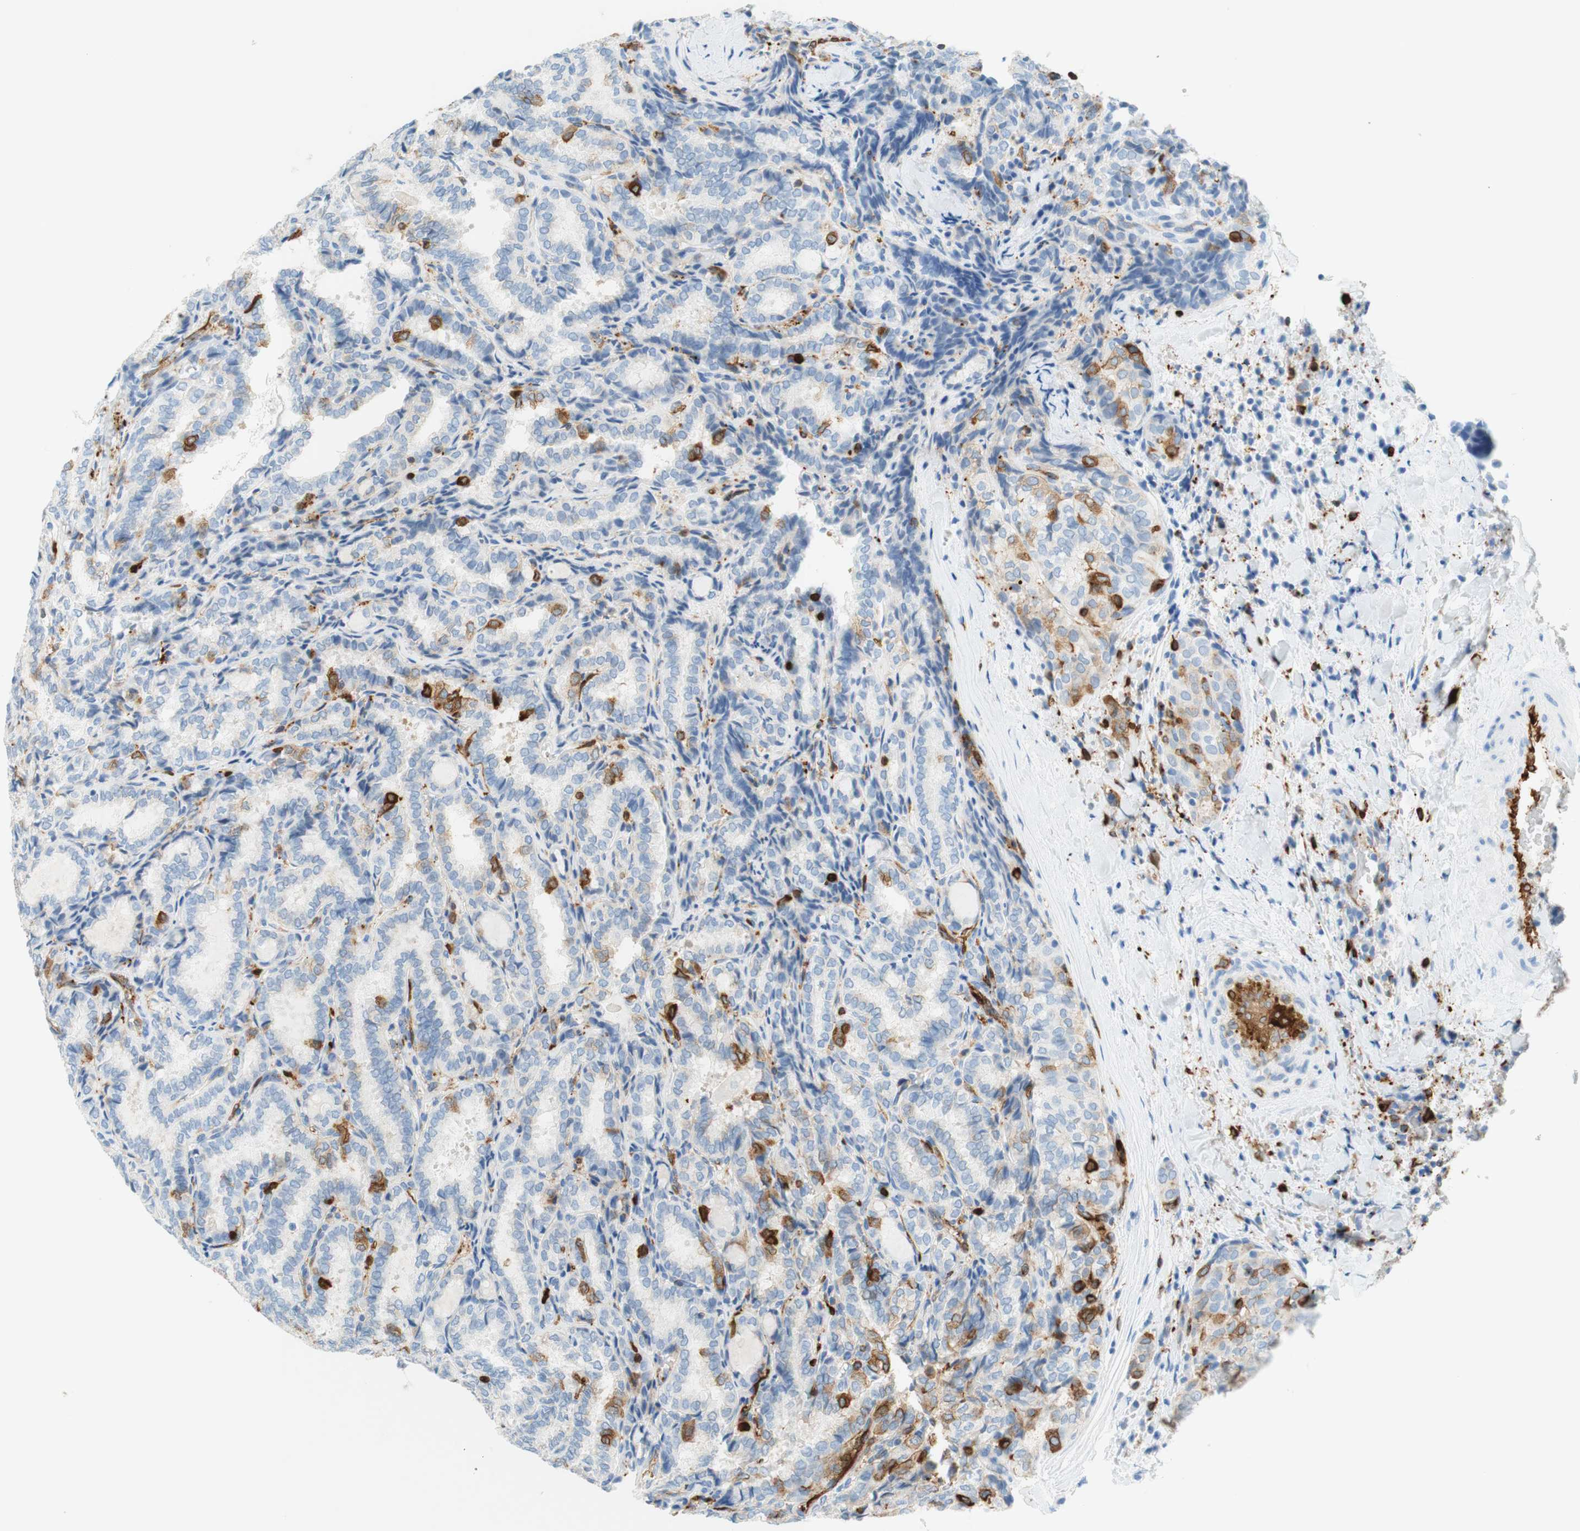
{"staining": {"intensity": "strong", "quantity": "<25%", "location": "cytoplasmic/membranous"}, "tissue": "thyroid cancer", "cell_type": "Tumor cells", "image_type": "cancer", "snomed": [{"axis": "morphology", "description": "Normal tissue, NOS"}, {"axis": "morphology", "description": "Papillary adenocarcinoma, NOS"}, {"axis": "topography", "description": "Thyroid gland"}], "caption": "This is an image of IHC staining of thyroid papillary adenocarcinoma, which shows strong staining in the cytoplasmic/membranous of tumor cells.", "gene": "STMN1", "patient": {"sex": "female", "age": 30}}